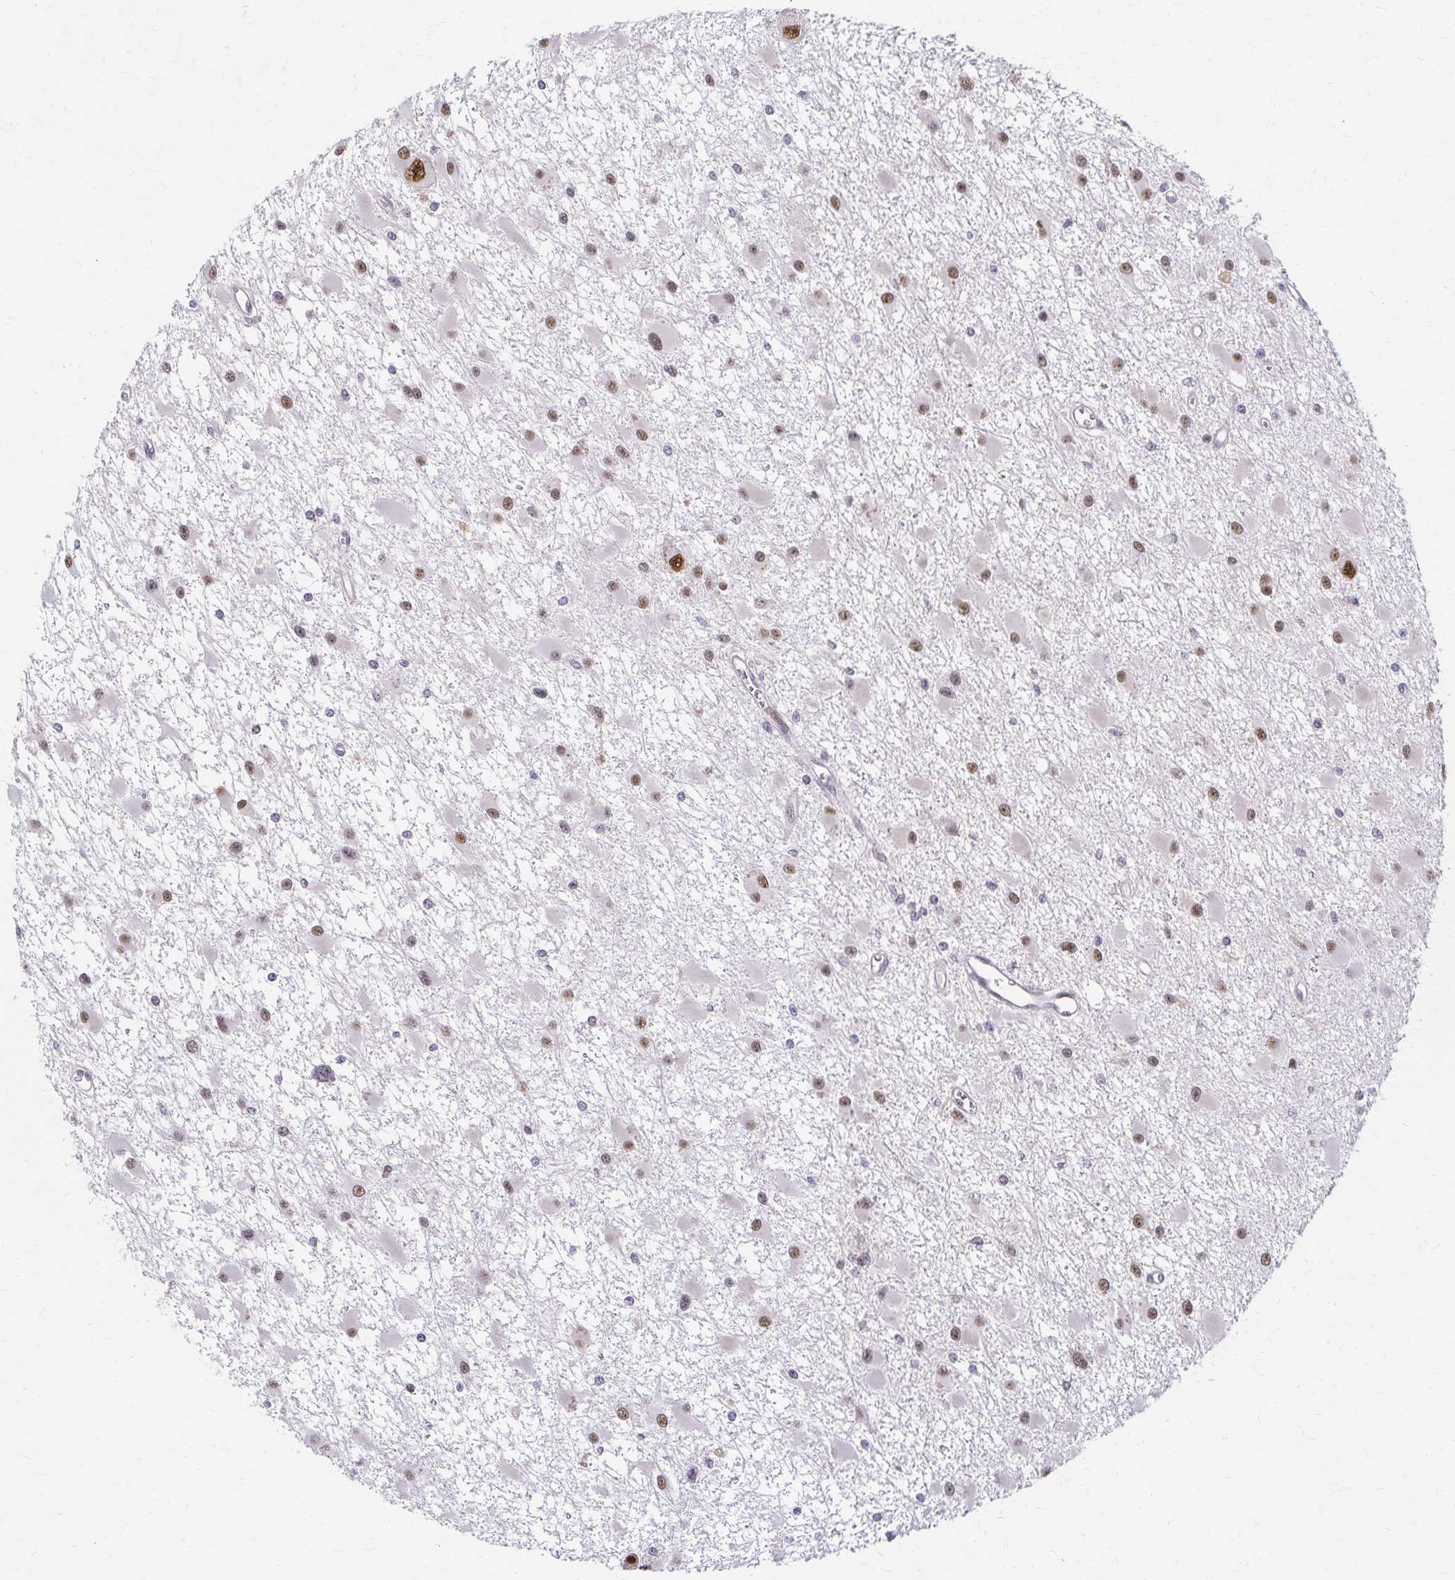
{"staining": {"intensity": "moderate", "quantity": "25%-75%", "location": "nuclear"}, "tissue": "glioma", "cell_type": "Tumor cells", "image_type": "cancer", "snomed": [{"axis": "morphology", "description": "Glioma, malignant, High grade"}, {"axis": "topography", "description": "Brain"}], "caption": "High-power microscopy captured an immunohistochemistry (IHC) image of glioma, revealing moderate nuclear positivity in approximately 25%-75% of tumor cells.", "gene": "PSMD7", "patient": {"sex": "male", "age": 54}}